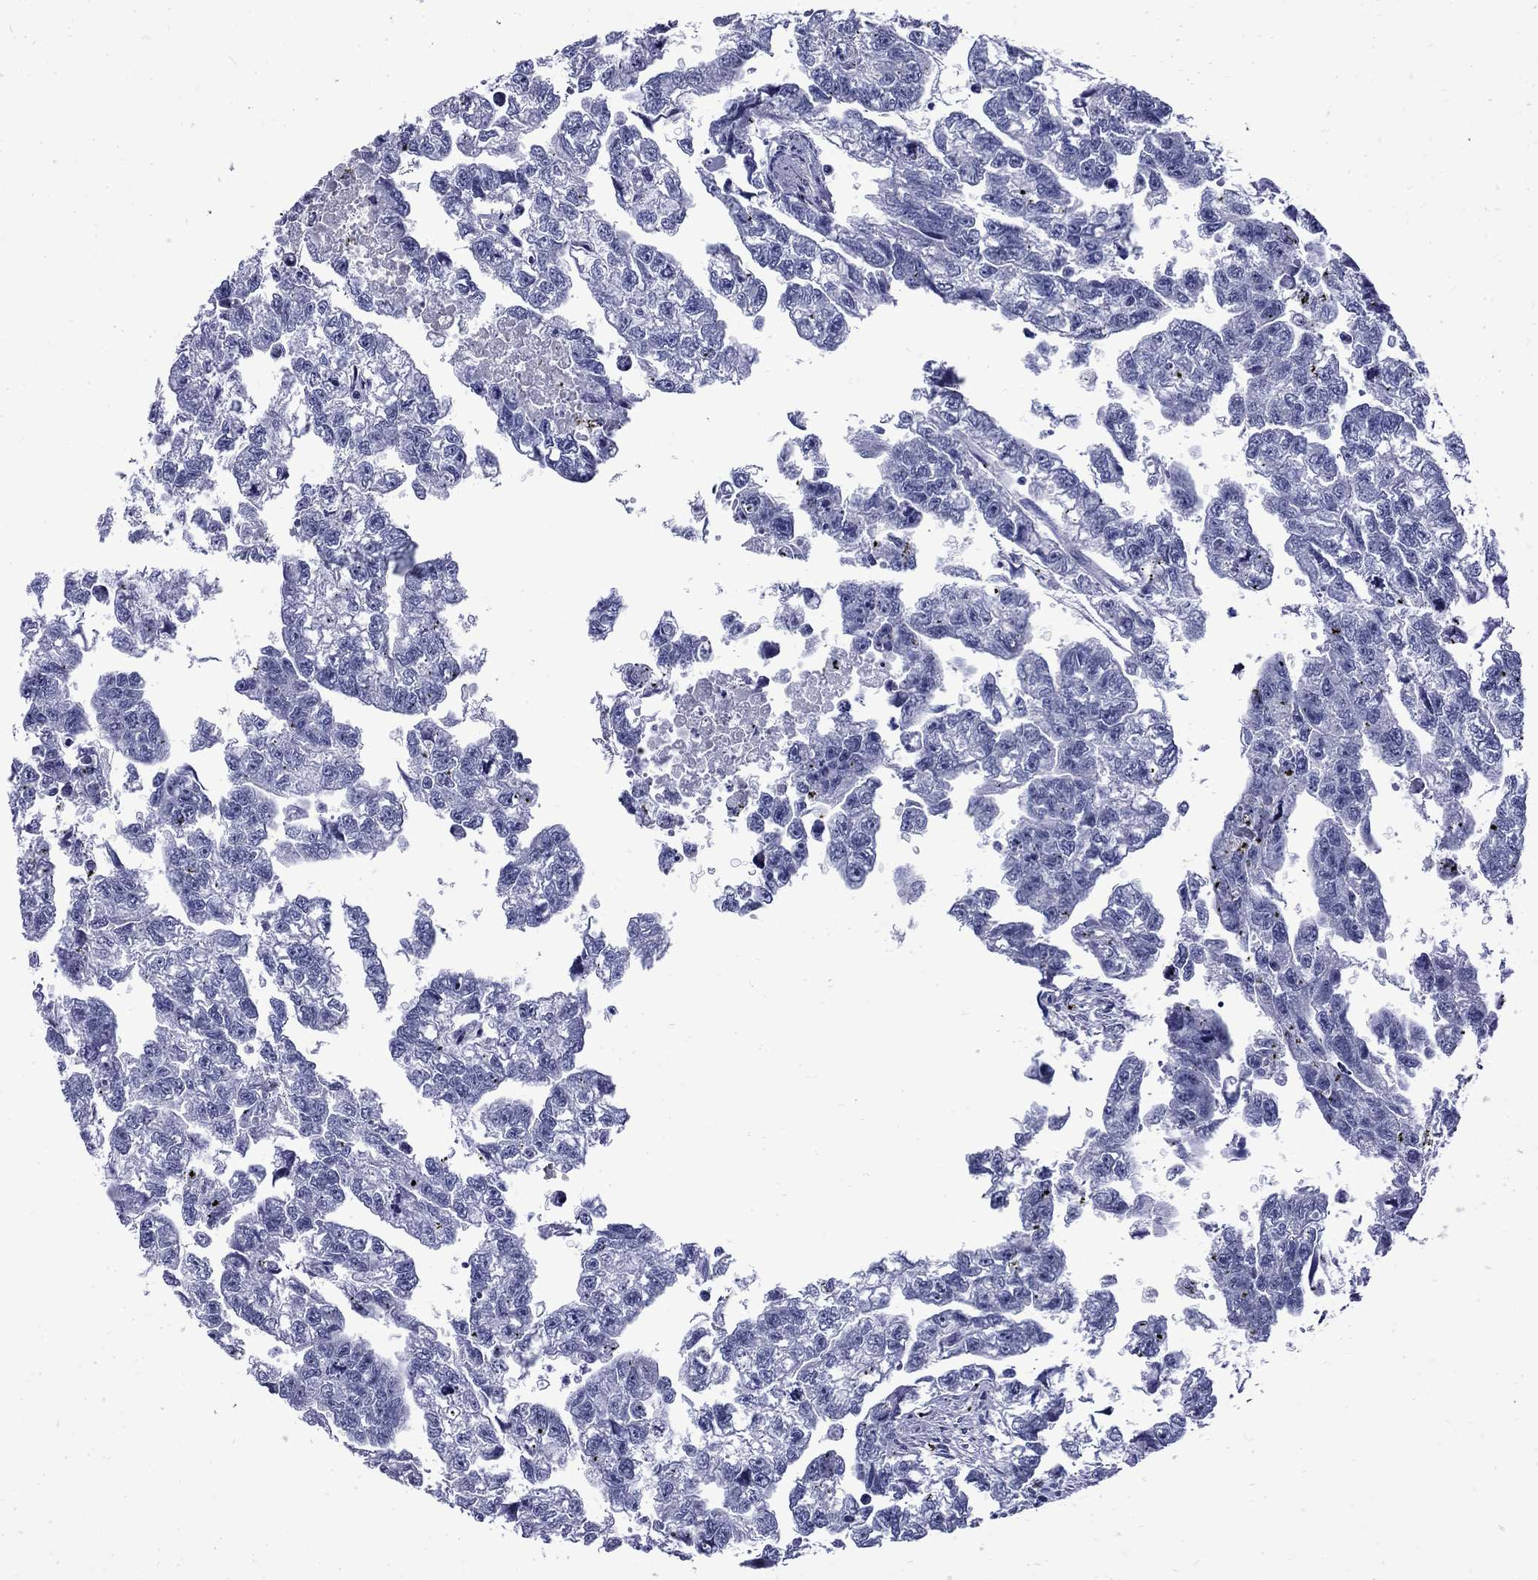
{"staining": {"intensity": "negative", "quantity": "none", "location": "none"}, "tissue": "testis cancer", "cell_type": "Tumor cells", "image_type": "cancer", "snomed": [{"axis": "morphology", "description": "Carcinoma, Embryonal, NOS"}, {"axis": "morphology", "description": "Teratoma, malignant, NOS"}, {"axis": "topography", "description": "Testis"}], "caption": "This is an immunohistochemistry (IHC) micrograph of human testis malignant teratoma. There is no staining in tumor cells.", "gene": "MGARP", "patient": {"sex": "male", "age": 44}}